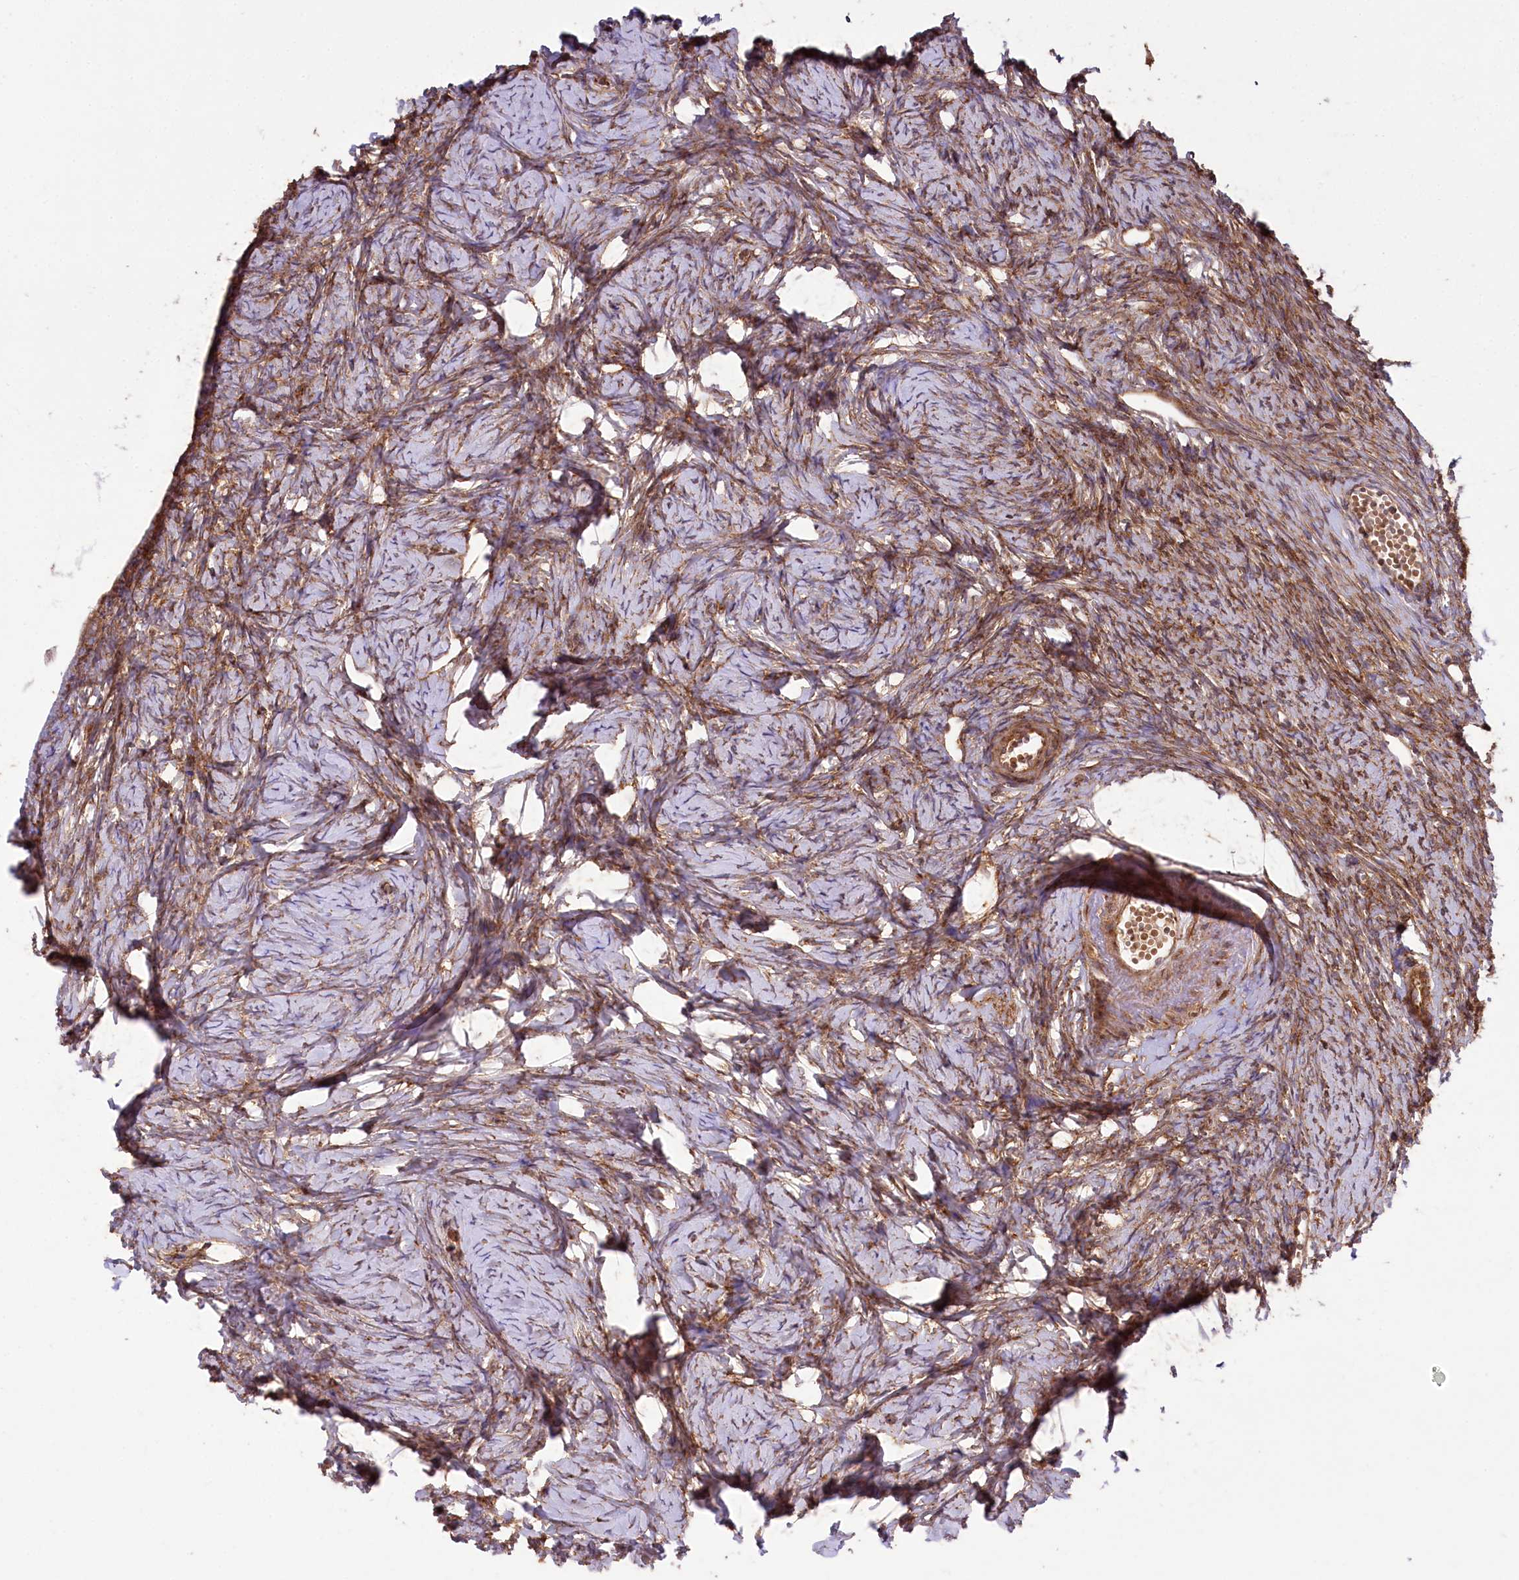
{"staining": {"intensity": "moderate", "quantity": "25%-75%", "location": "cytoplasmic/membranous"}, "tissue": "ovary", "cell_type": "Ovarian stroma cells", "image_type": "normal", "snomed": [{"axis": "morphology", "description": "Normal tissue, NOS"}, {"axis": "topography", "description": "Ovary"}], "caption": "Immunohistochemistry (IHC) histopathology image of normal ovary: human ovary stained using IHC demonstrates medium levels of moderate protein expression localized specifically in the cytoplasmic/membranous of ovarian stroma cells, appearing as a cytoplasmic/membranous brown color.", "gene": "CCDC91", "patient": {"sex": "female", "age": 51}}